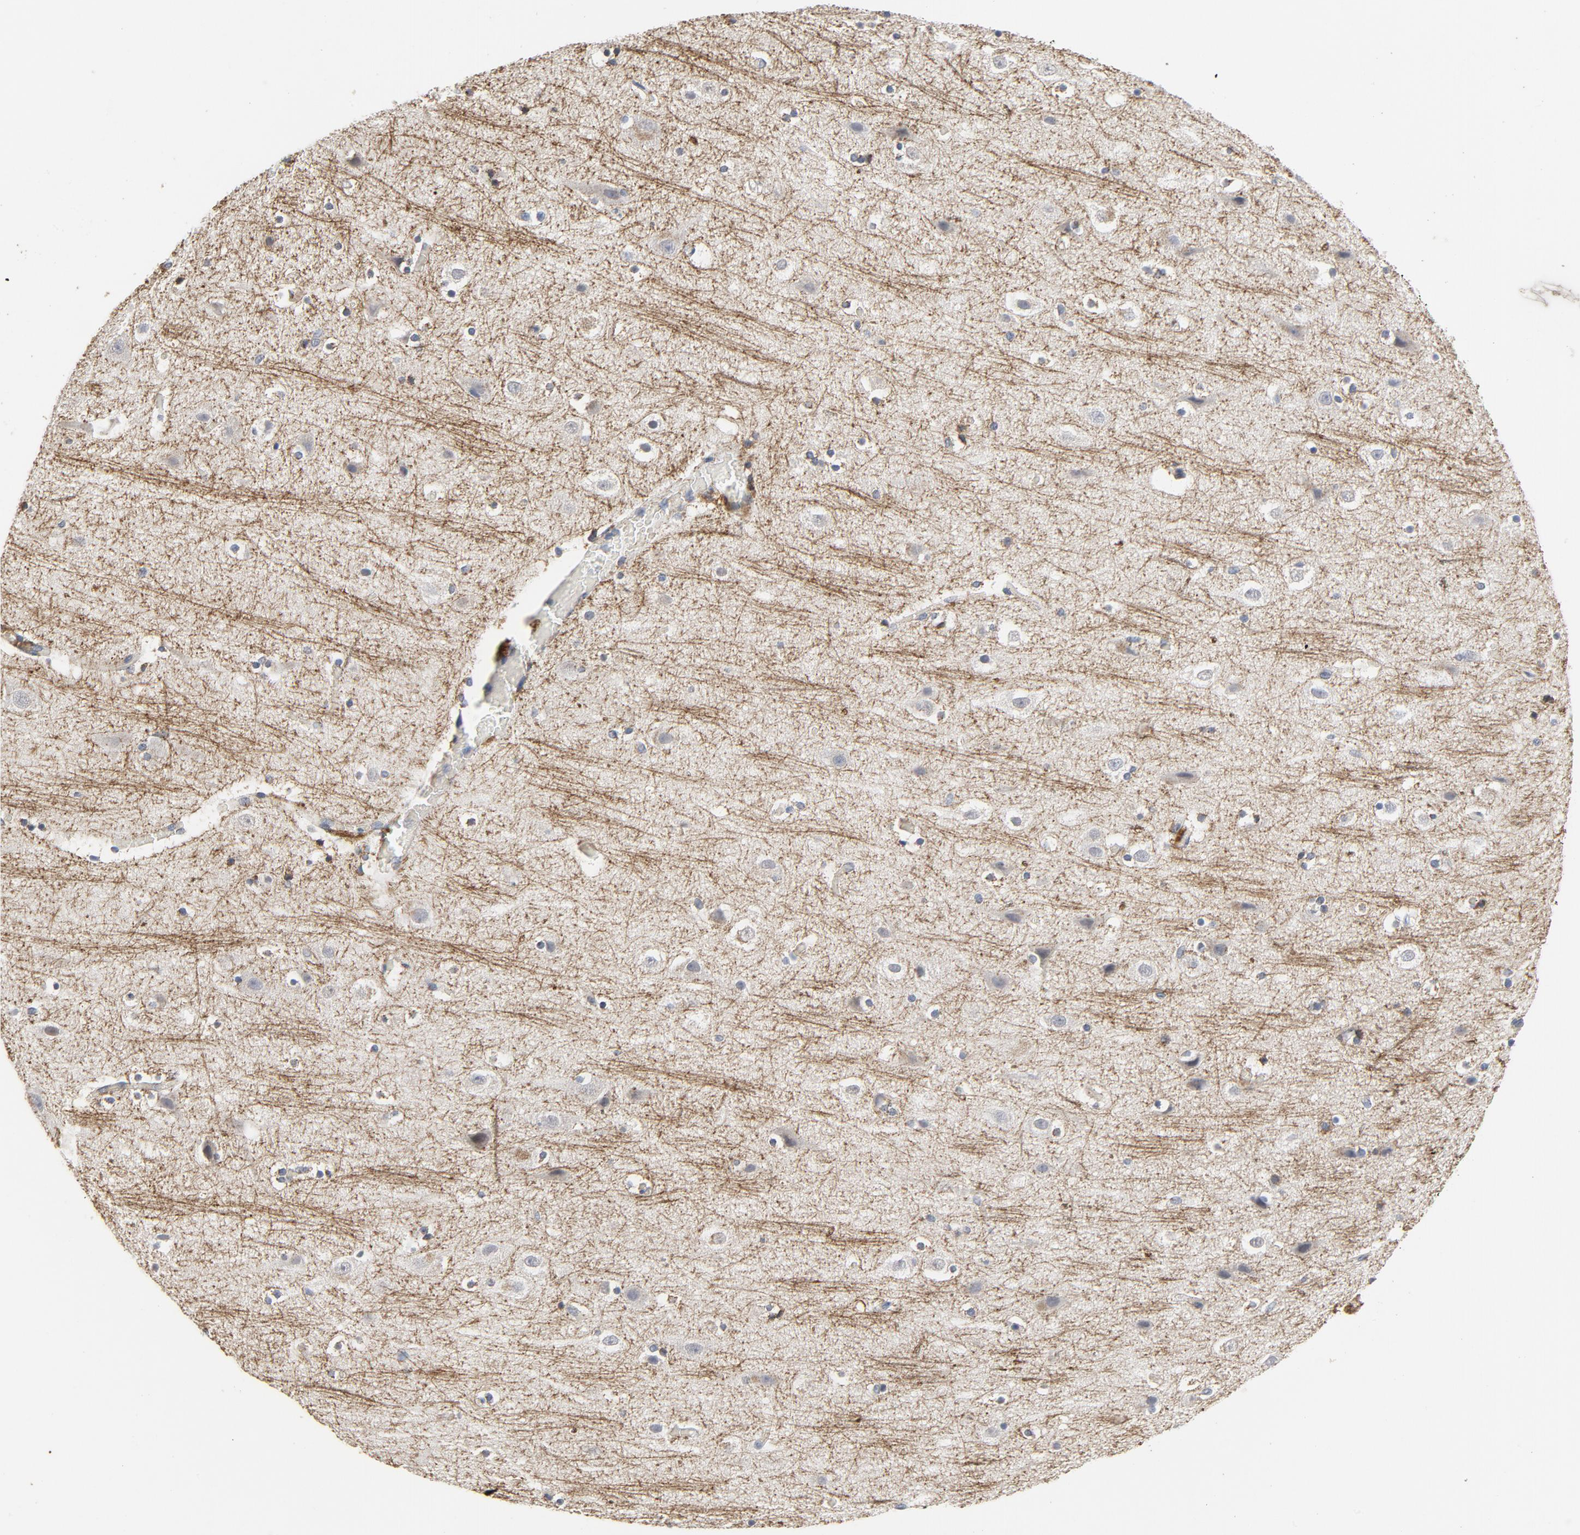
{"staining": {"intensity": "negative", "quantity": "none", "location": "none"}, "tissue": "cerebral cortex", "cell_type": "Endothelial cells", "image_type": "normal", "snomed": [{"axis": "morphology", "description": "Normal tissue, NOS"}, {"axis": "topography", "description": "Cerebral cortex"}], "caption": "An immunohistochemistry (IHC) histopathology image of normal cerebral cortex is shown. There is no staining in endothelial cells of cerebral cortex.", "gene": "C14orf119", "patient": {"sex": "male", "age": 45}}